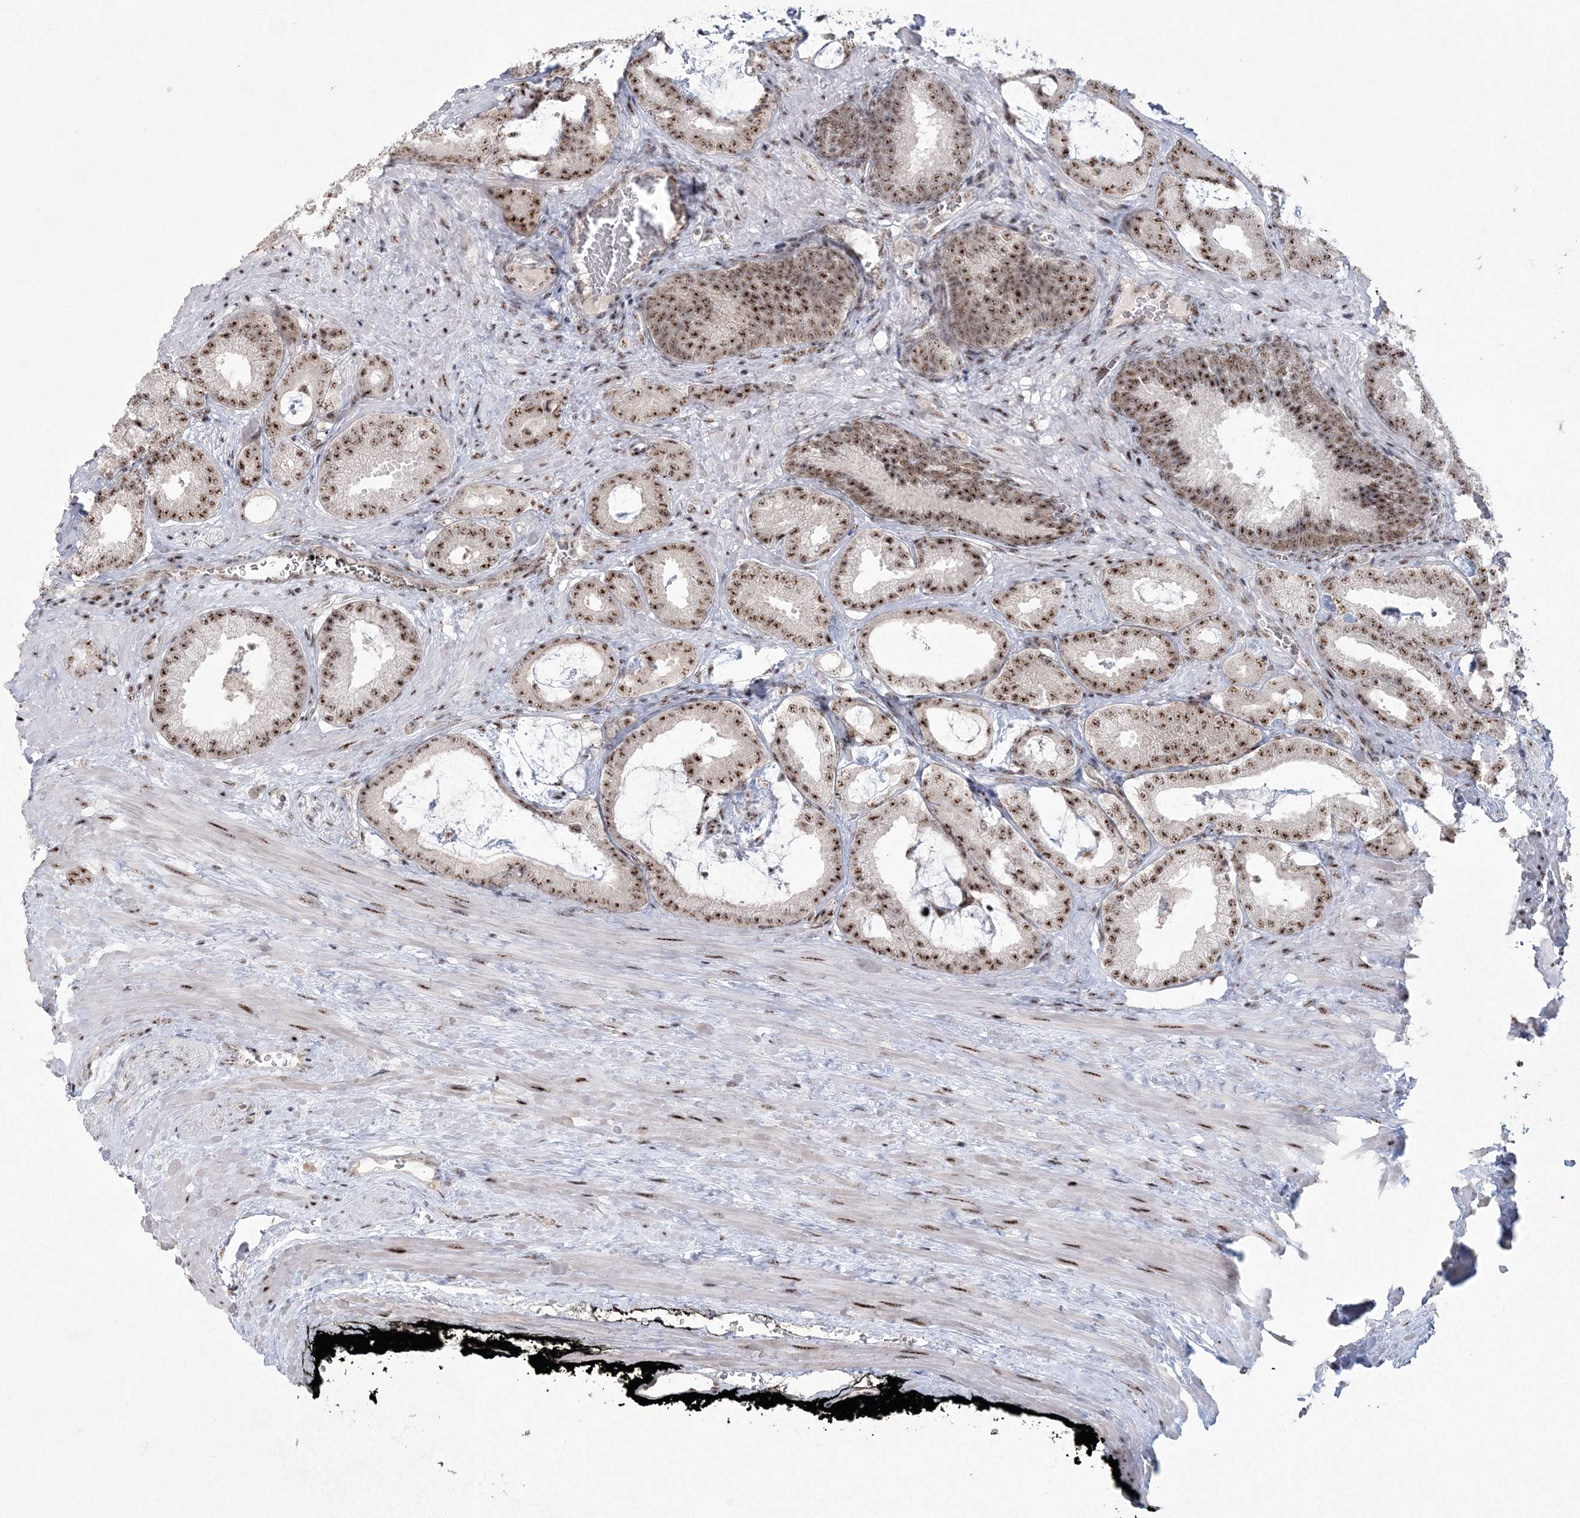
{"staining": {"intensity": "moderate", "quantity": ">75%", "location": "nuclear"}, "tissue": "prostate cancer", "cell_type": "Tumor cells", "image_type": "cancer", "snomed": [{"axis": "morphology", "description": "Adenocarcinoma, Low grade"}, {"axis": "topography", "description": "Prostate"}], "caption": "This histopathology image exhibits immunohistochemistry staining of human prostate cancer, with medium moderate nuclear expression in about >75% of tumor cells.", "gene": "KDM6B", "patient": {"sex": "male", "age": 71}}